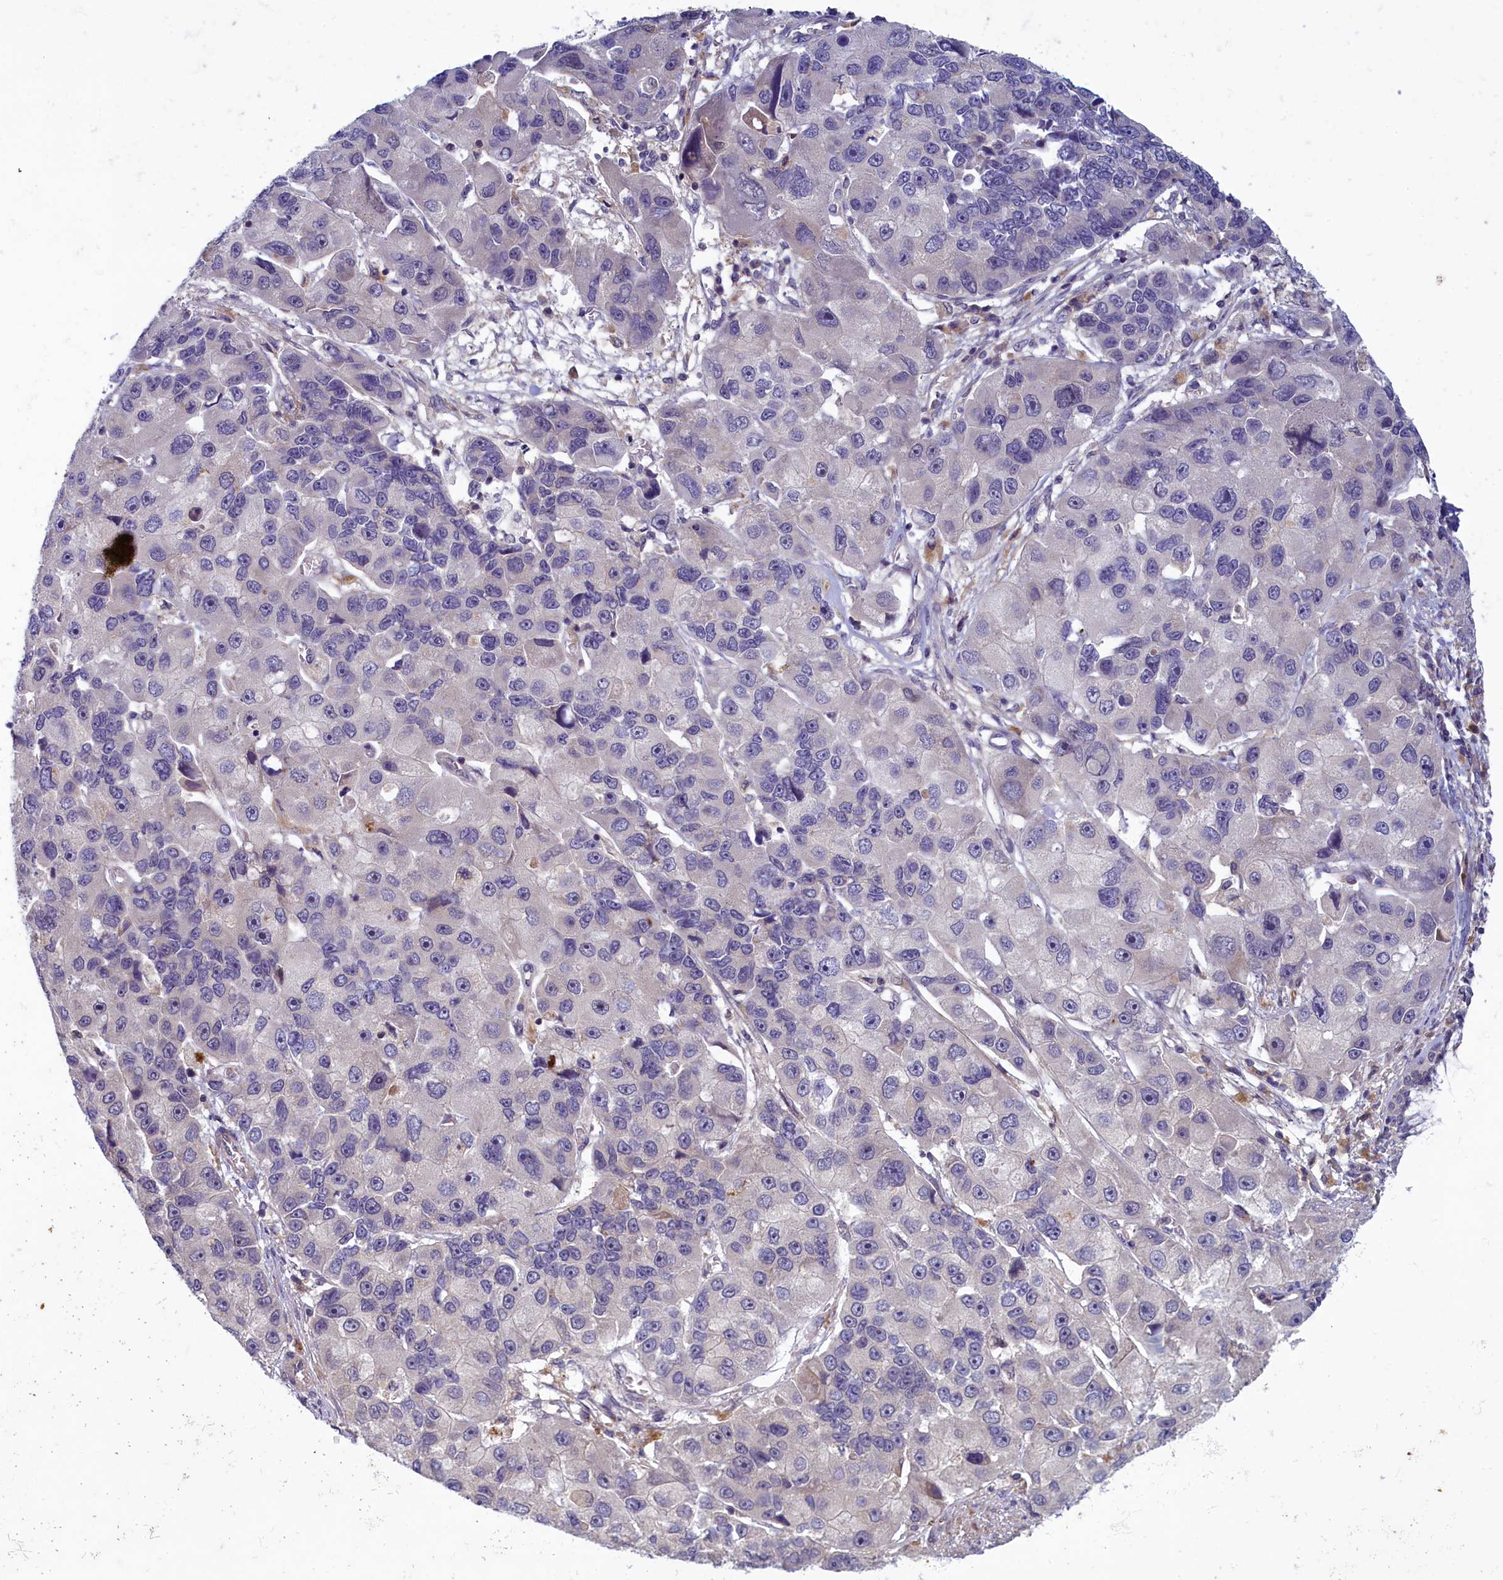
{"staining": {"intensity": "negative", "quantity": "none", "location": "none"}, "tissue": "lung cancer", "cell_type": "Tumor cells", "image_type": "cancer", "snomed": [{"axis": "morphology", "description": "Adenocarcinoma, NOS"}, {"axis": "topography", "description": "Lung"}], "caption": "Micrograph shows no significant protein expression in tumor cells of lung cancer. The staining was performed using DAB to visualize the protein expression in brown, while the nuclei were stained in blue with hematoxylin (Magnification: 20x).", "gene": "NUBP1", "patient": {"sex": "female", "age": 54}}